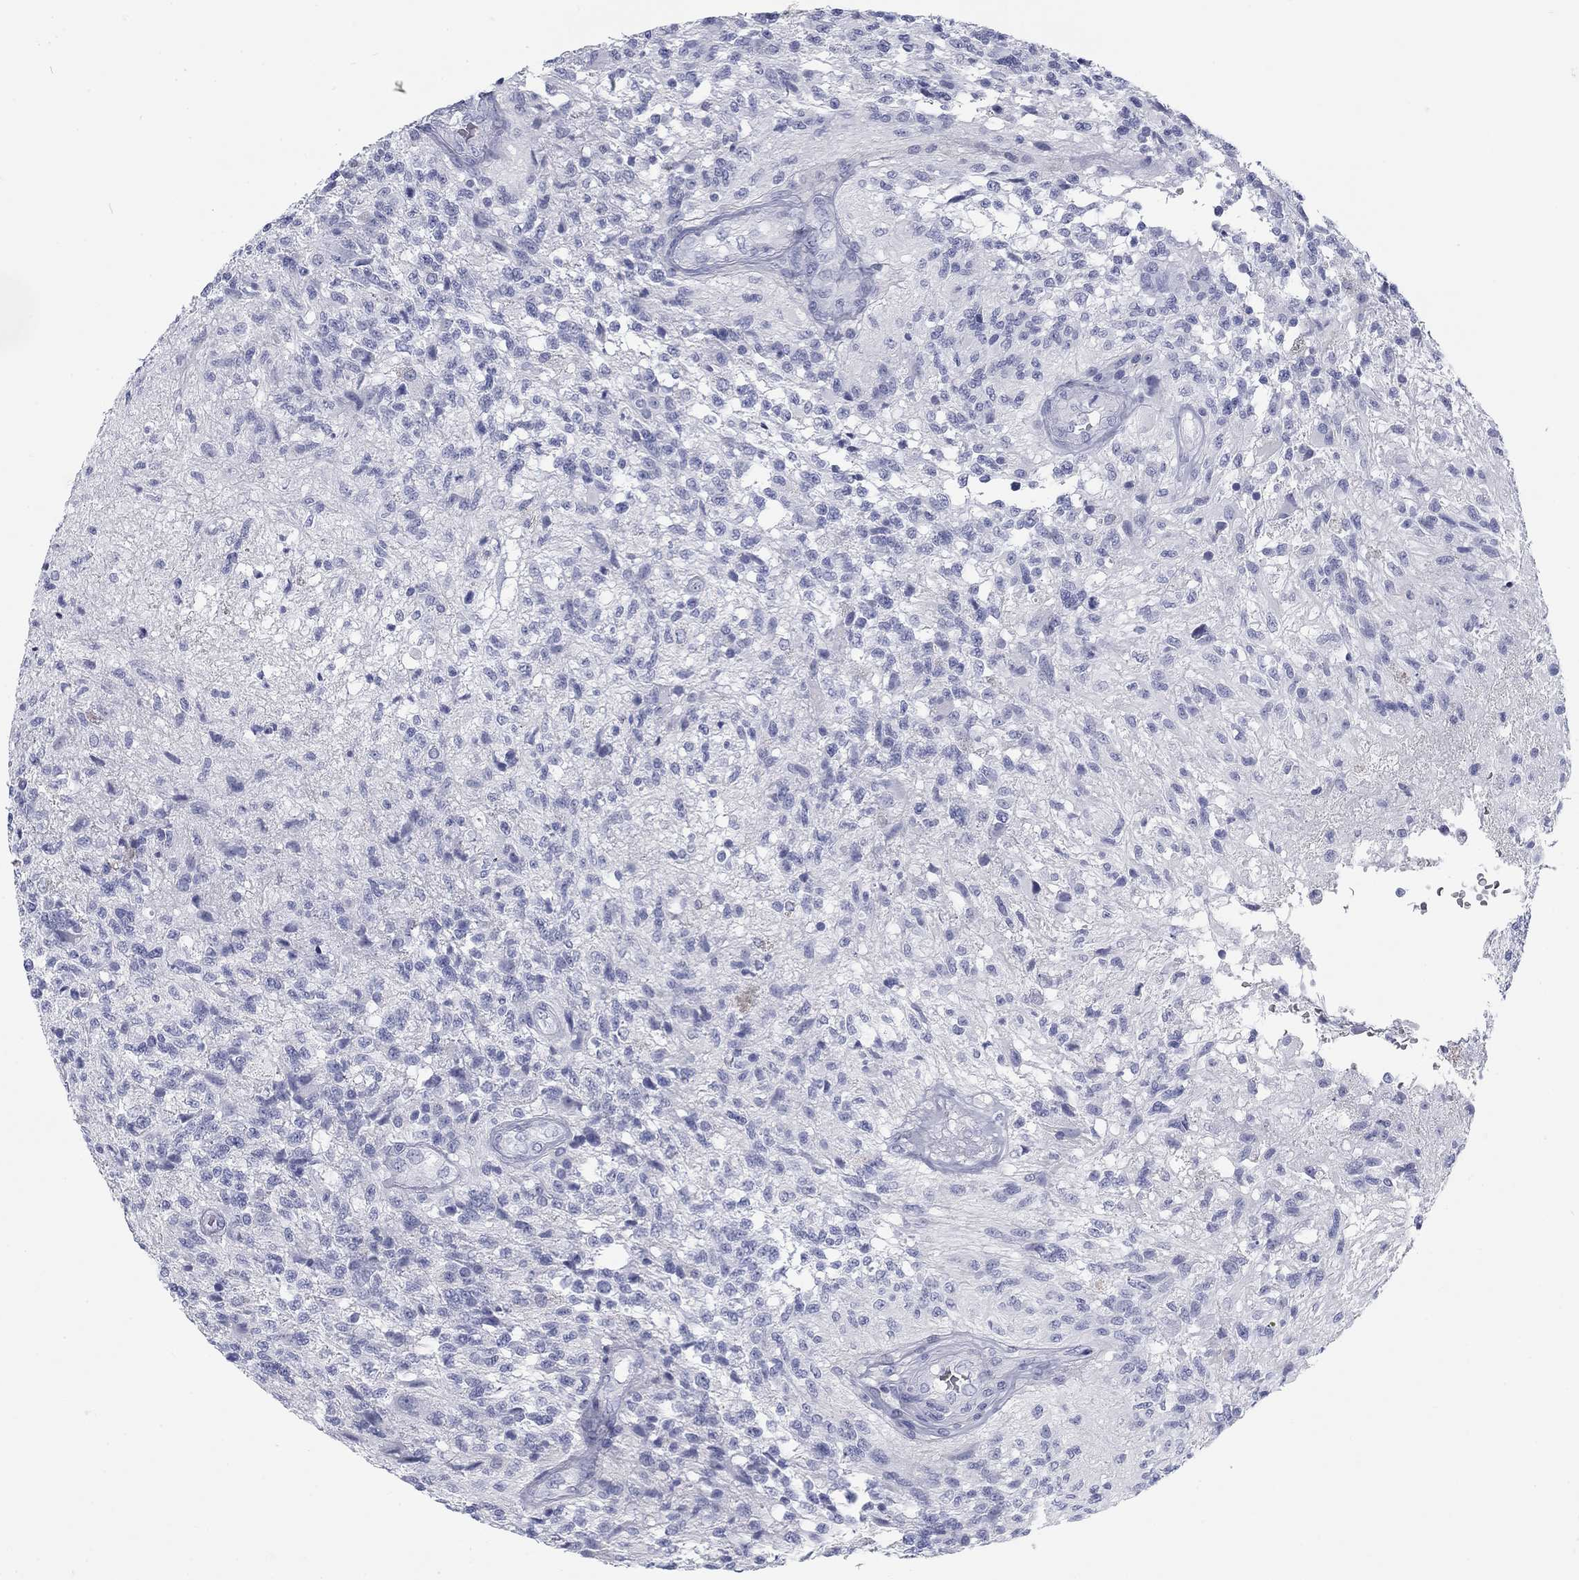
{"staining": {"intensity": "negative", "quantity": "none", "location": "none"}, "tissue": "glioma", "cell_type": "Tumor cells", "image_type": "cancer", "snomed": [{"axis": "morphology", "description": "Glioma, malignant, High grade"}, {"axis": "topography", "description": "Brain"}], "caption": "IHC histopathology image of neoplastic tissue: glioma stained with DAB (3,3'-diaminobenzidine) displays no significant protein staining in tumor cells.", "gene": "CALB1", "patient": {"sex": "male", "age": 56}}